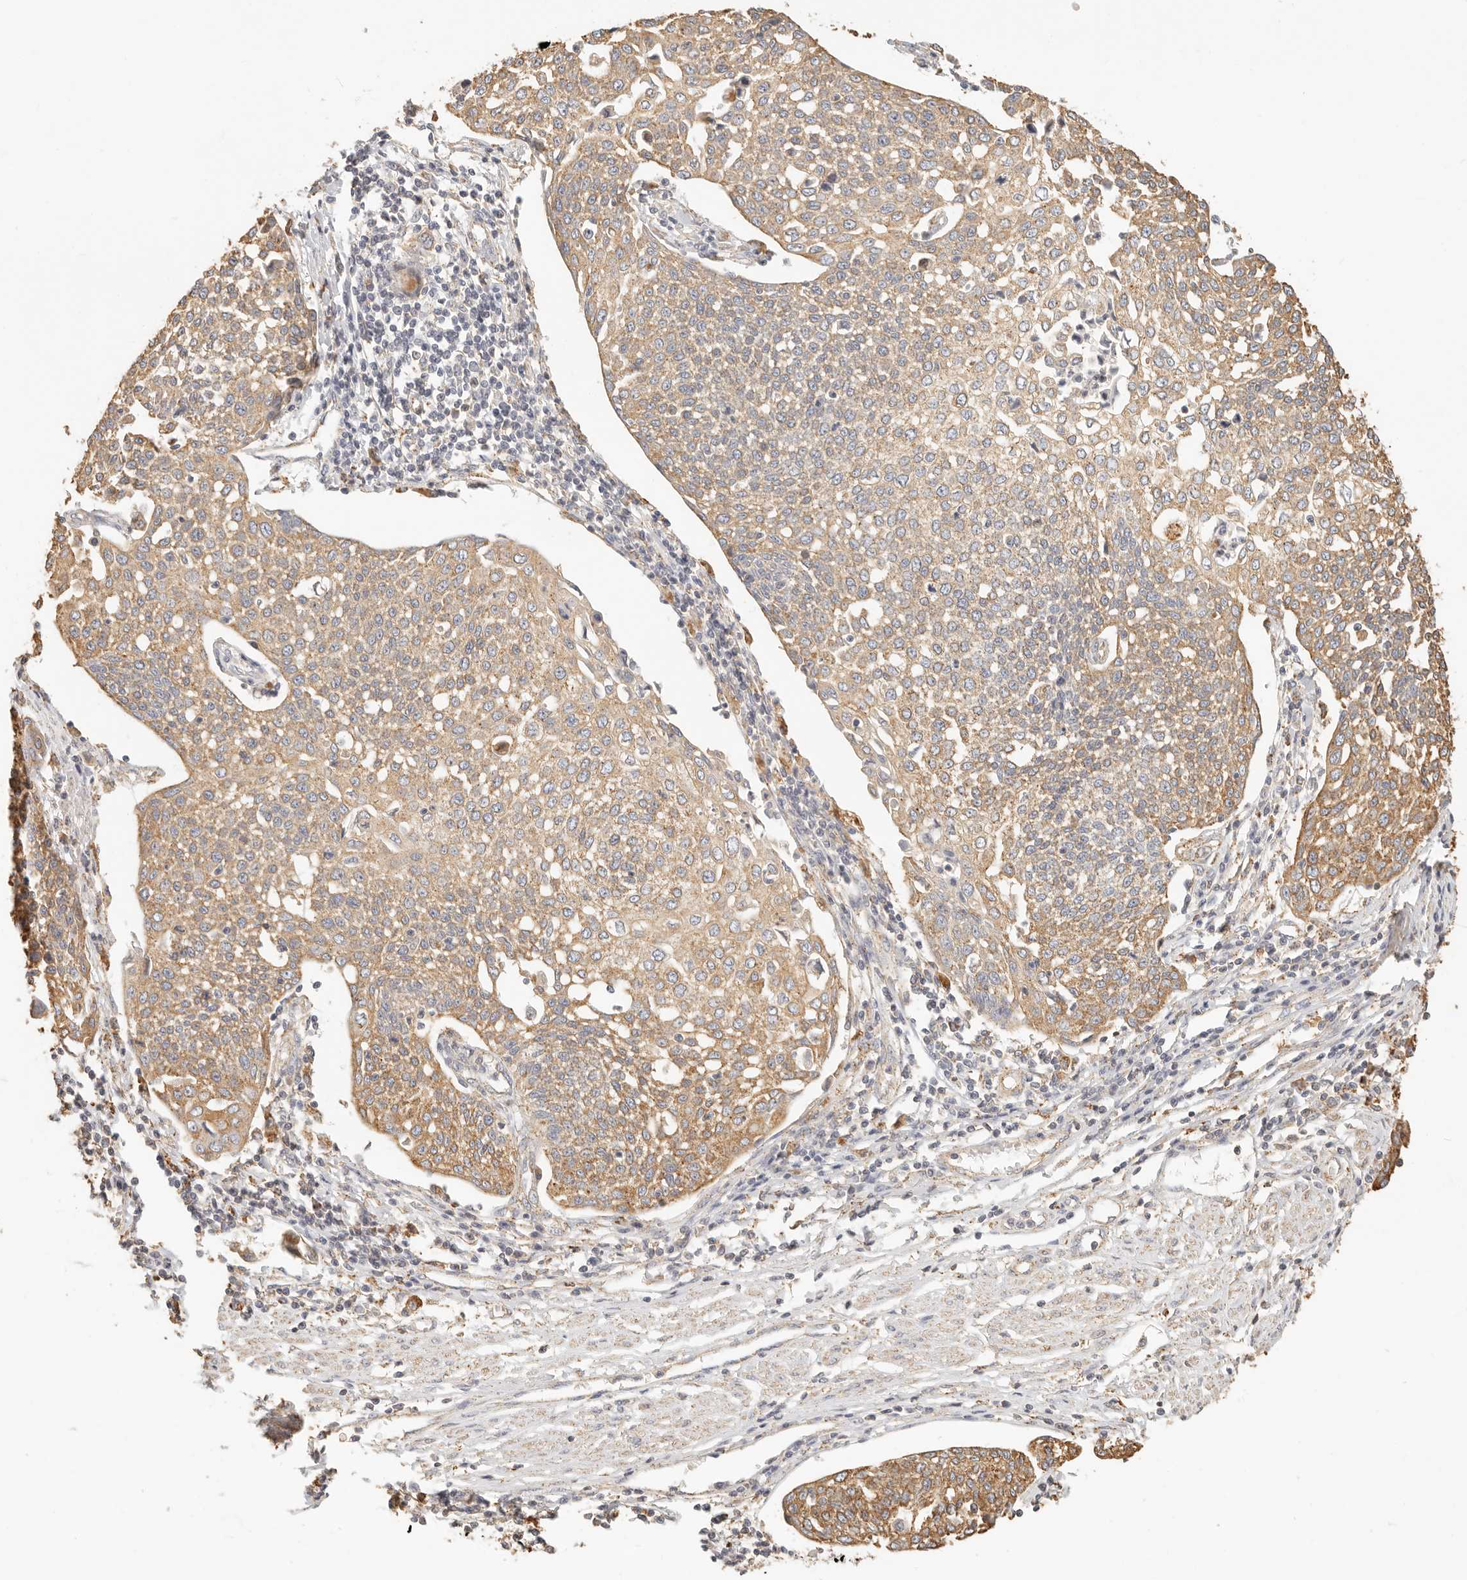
{"staining": {"intensity": "moderate", "quantity": "25%-75%", "location": "cytoplasmic/membranous"}, "tissue": "cervical cancer", "cell_type": "Tumor cells", "image_type": "cancer", "snomed": [{"axis": "morphology", "description": "Squamous cell carcinoma, NOS"}, {"axis": "topography", "description": "Cervix"}], "caption": "Immunohistochemical staining of human cervical cancer (squamous cell carcinoma) exhibits medium levels of moderate cytoplasmic/membranous positivity in approximately 25%-75% of tumor cells.", "gene": "CNMD", "patient": {"sex": "female", "age": 34}}